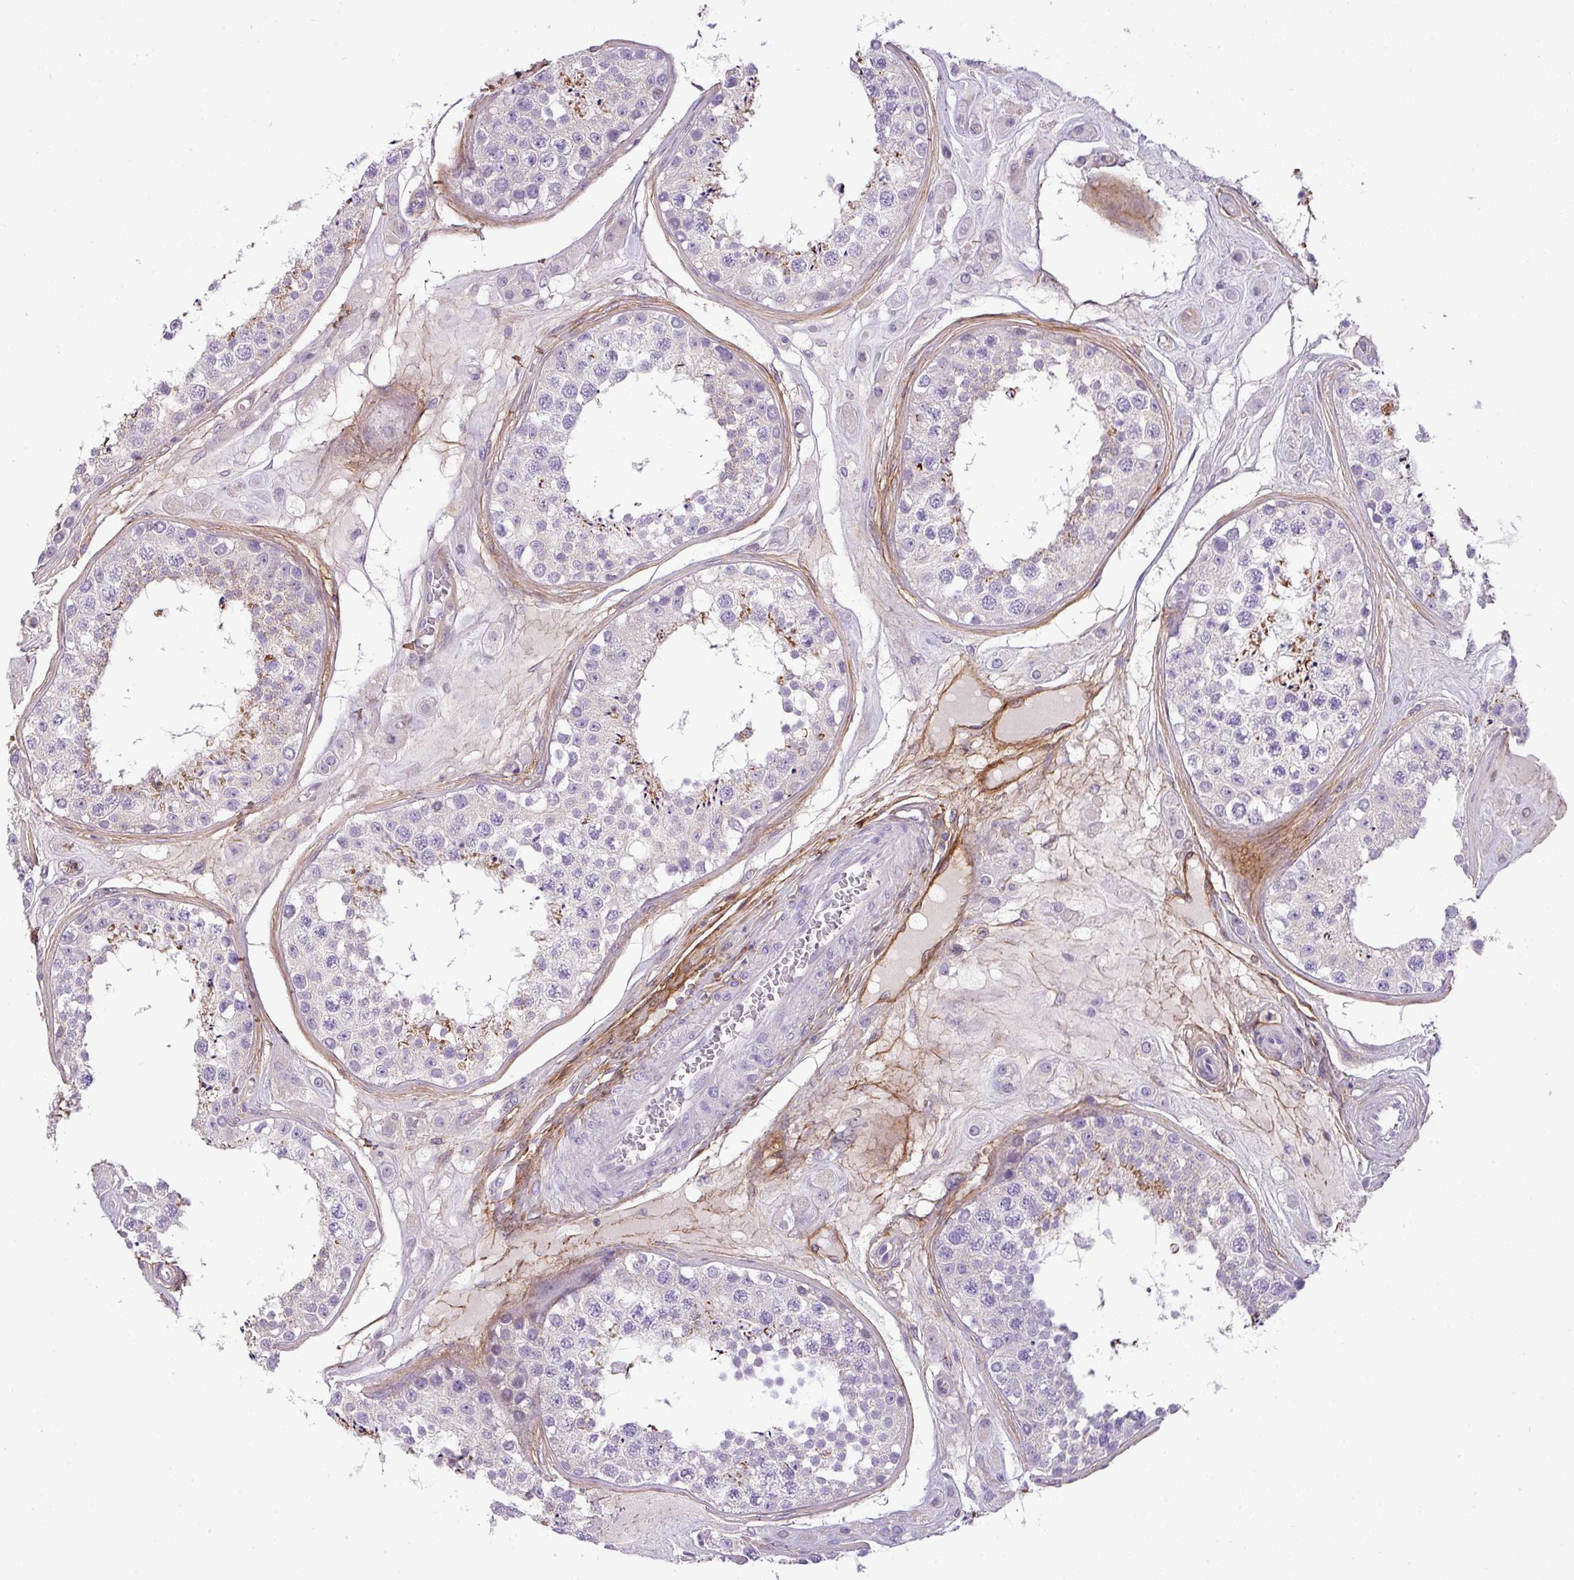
{"staining": {"intensity": "negative", "quantity": "none", "location": "none"}, "tissue": "testis", "cell_type": "Cells in seminiferous ducts", "image_type": "normal", "snomed": [{"axis": "morphology", "description": "Normal tissue, NOS"}, {"axis": "topography", "description": "Testis"}], "caption": "The histopathology image reveals no staining of cells in seminiferous ducts in normal testis. (Immunohistochemistry, brightfield microscopy, high magnification).", "gene": "PARD6G", "patient": {"sex": "male", "age": 25}}